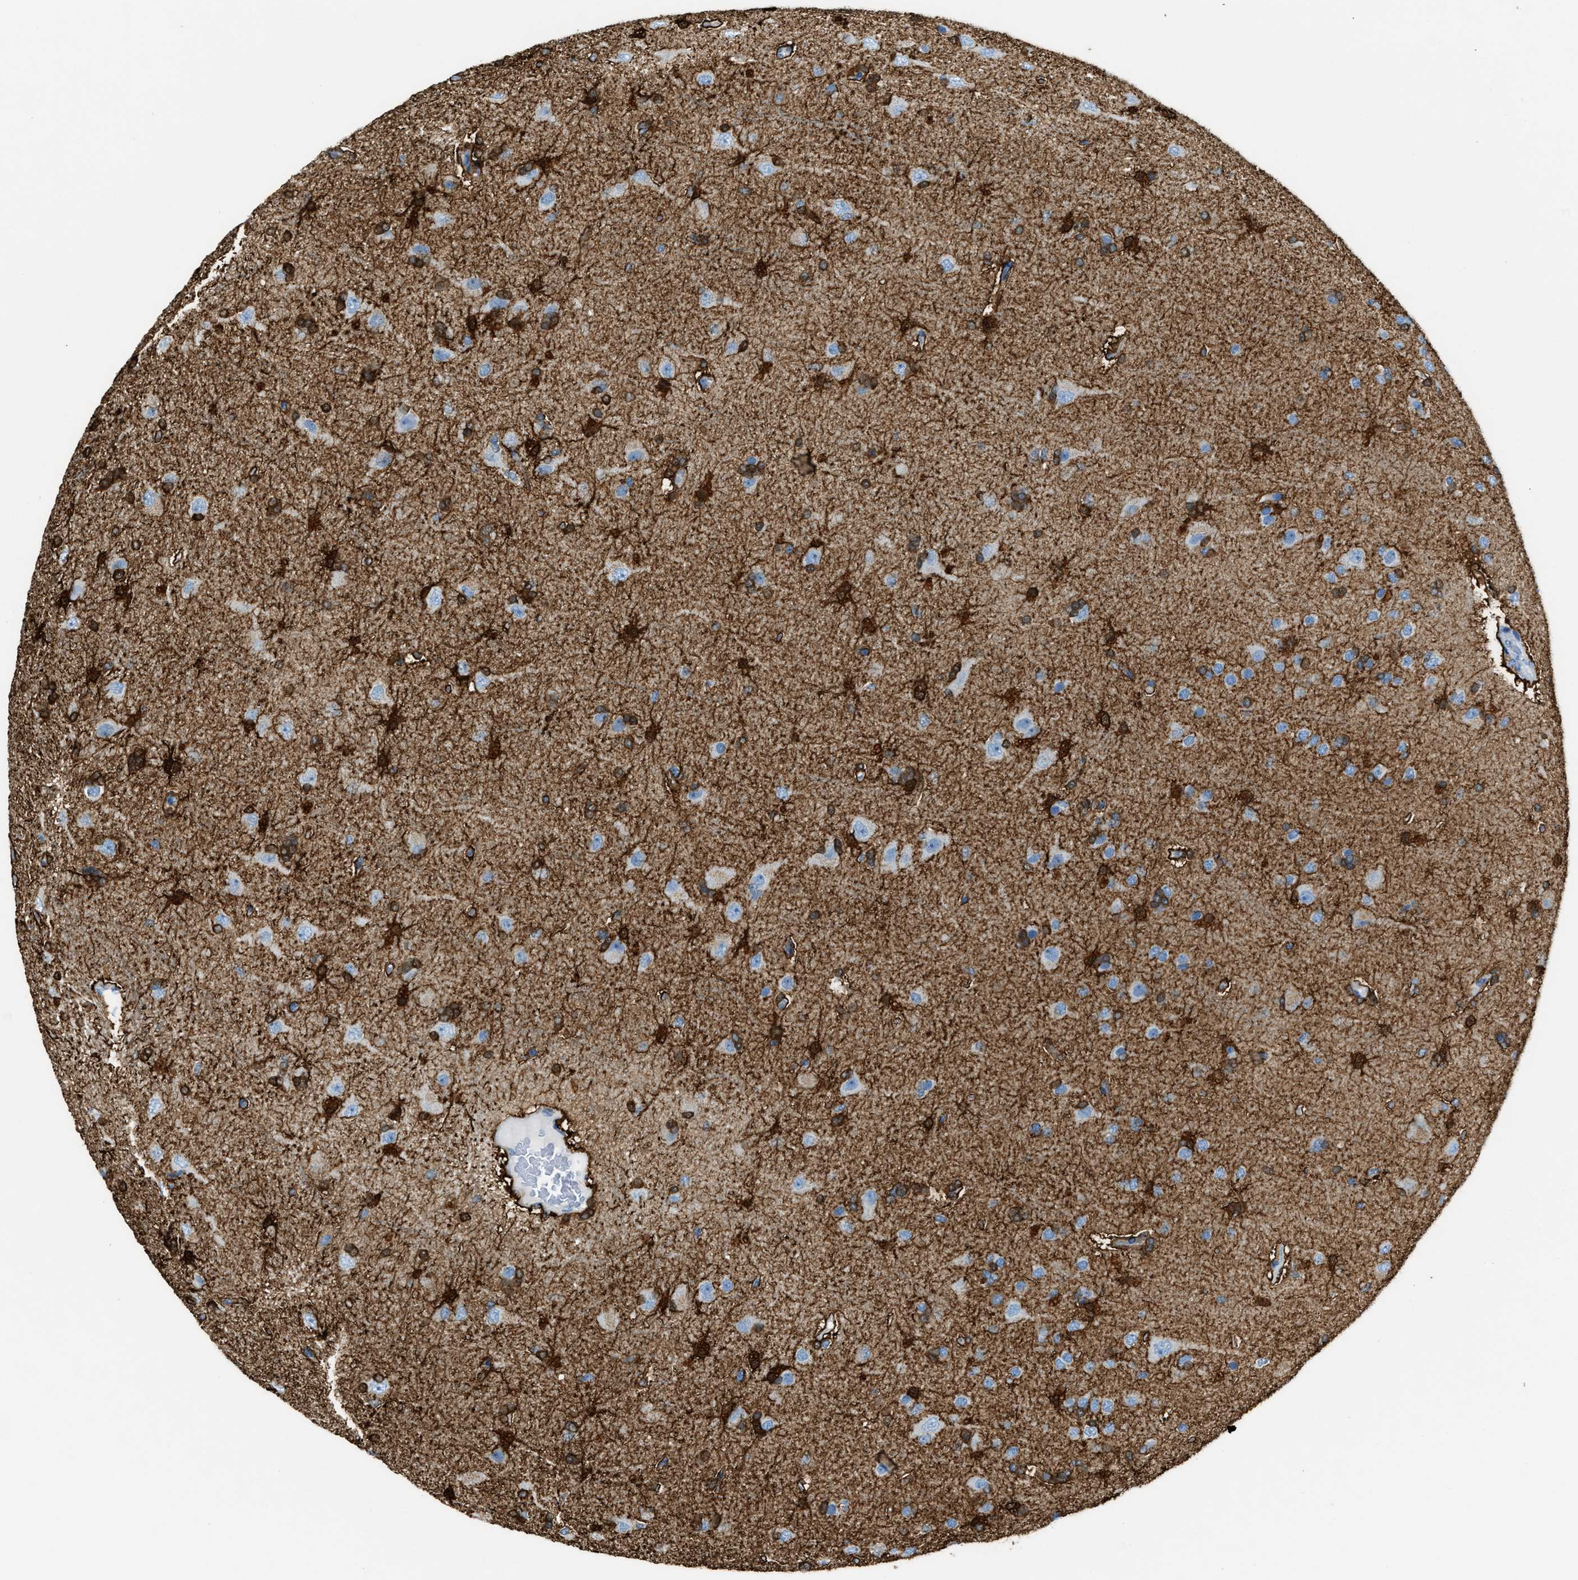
{"staining": {"intensity": "strong", "quantity": "25%-75%", "location": "cytoplasmic/membranous"}, "tissue": "glioma", "cell_type": "Tumor cells", "image_type": "cancer", "snomed": [{"axis": "morphology", "description": "Glioma, malignant, High grade"}, {"axis": "topography", "description": "Brain"}], "caption": "Glioma stained with immunohistochemistry shows strong cytoplasmic/membranous positivity in approximately 25%-75% of tumor cells. (DAB (3,3'-diaminobenzidine) IHC with brightfield microscopy, high magnification).", "gene": "MATCAP2", "patient": {"sex": "male", "age": 72}}